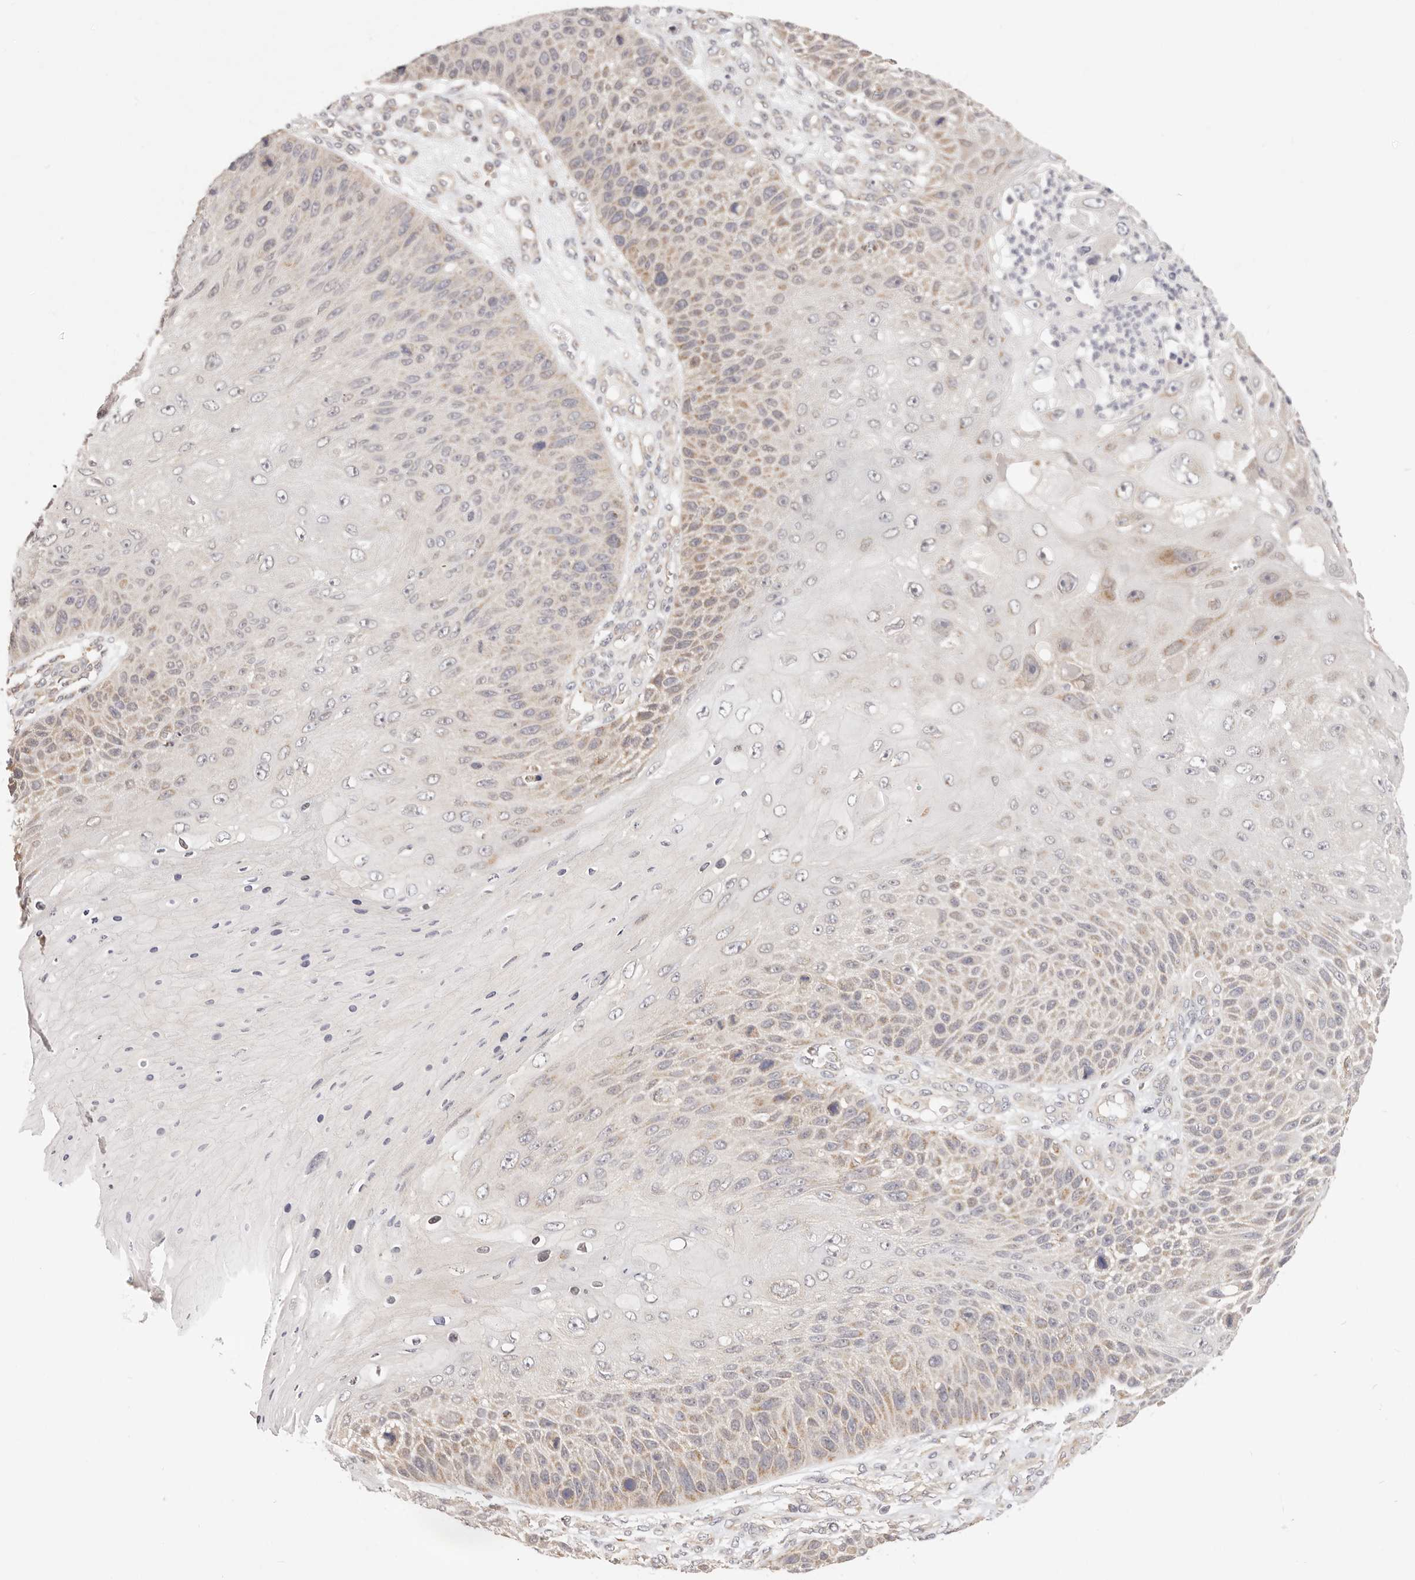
{"staining": {"intensity": "weak", "quantity": "25%-75%", "location": "cytoplasmic/membranous"}, "tissue": "skin cancer", "cell_type": "Tumor cells", "image_type": "cancer", "snomed": [{"axis": "morphology", "description": "Squamous cell carcinoma, NOS"}, {"axis": "topography", "description": "Skin"}], "caption": "An image of squamous cell carcinoma (skin) stained for a protein reveals weak cytoplasmic/membranous brown staining in tumor cells.", "gene": "KCMF1", "patient": {"sex": "female", "age": 88}}